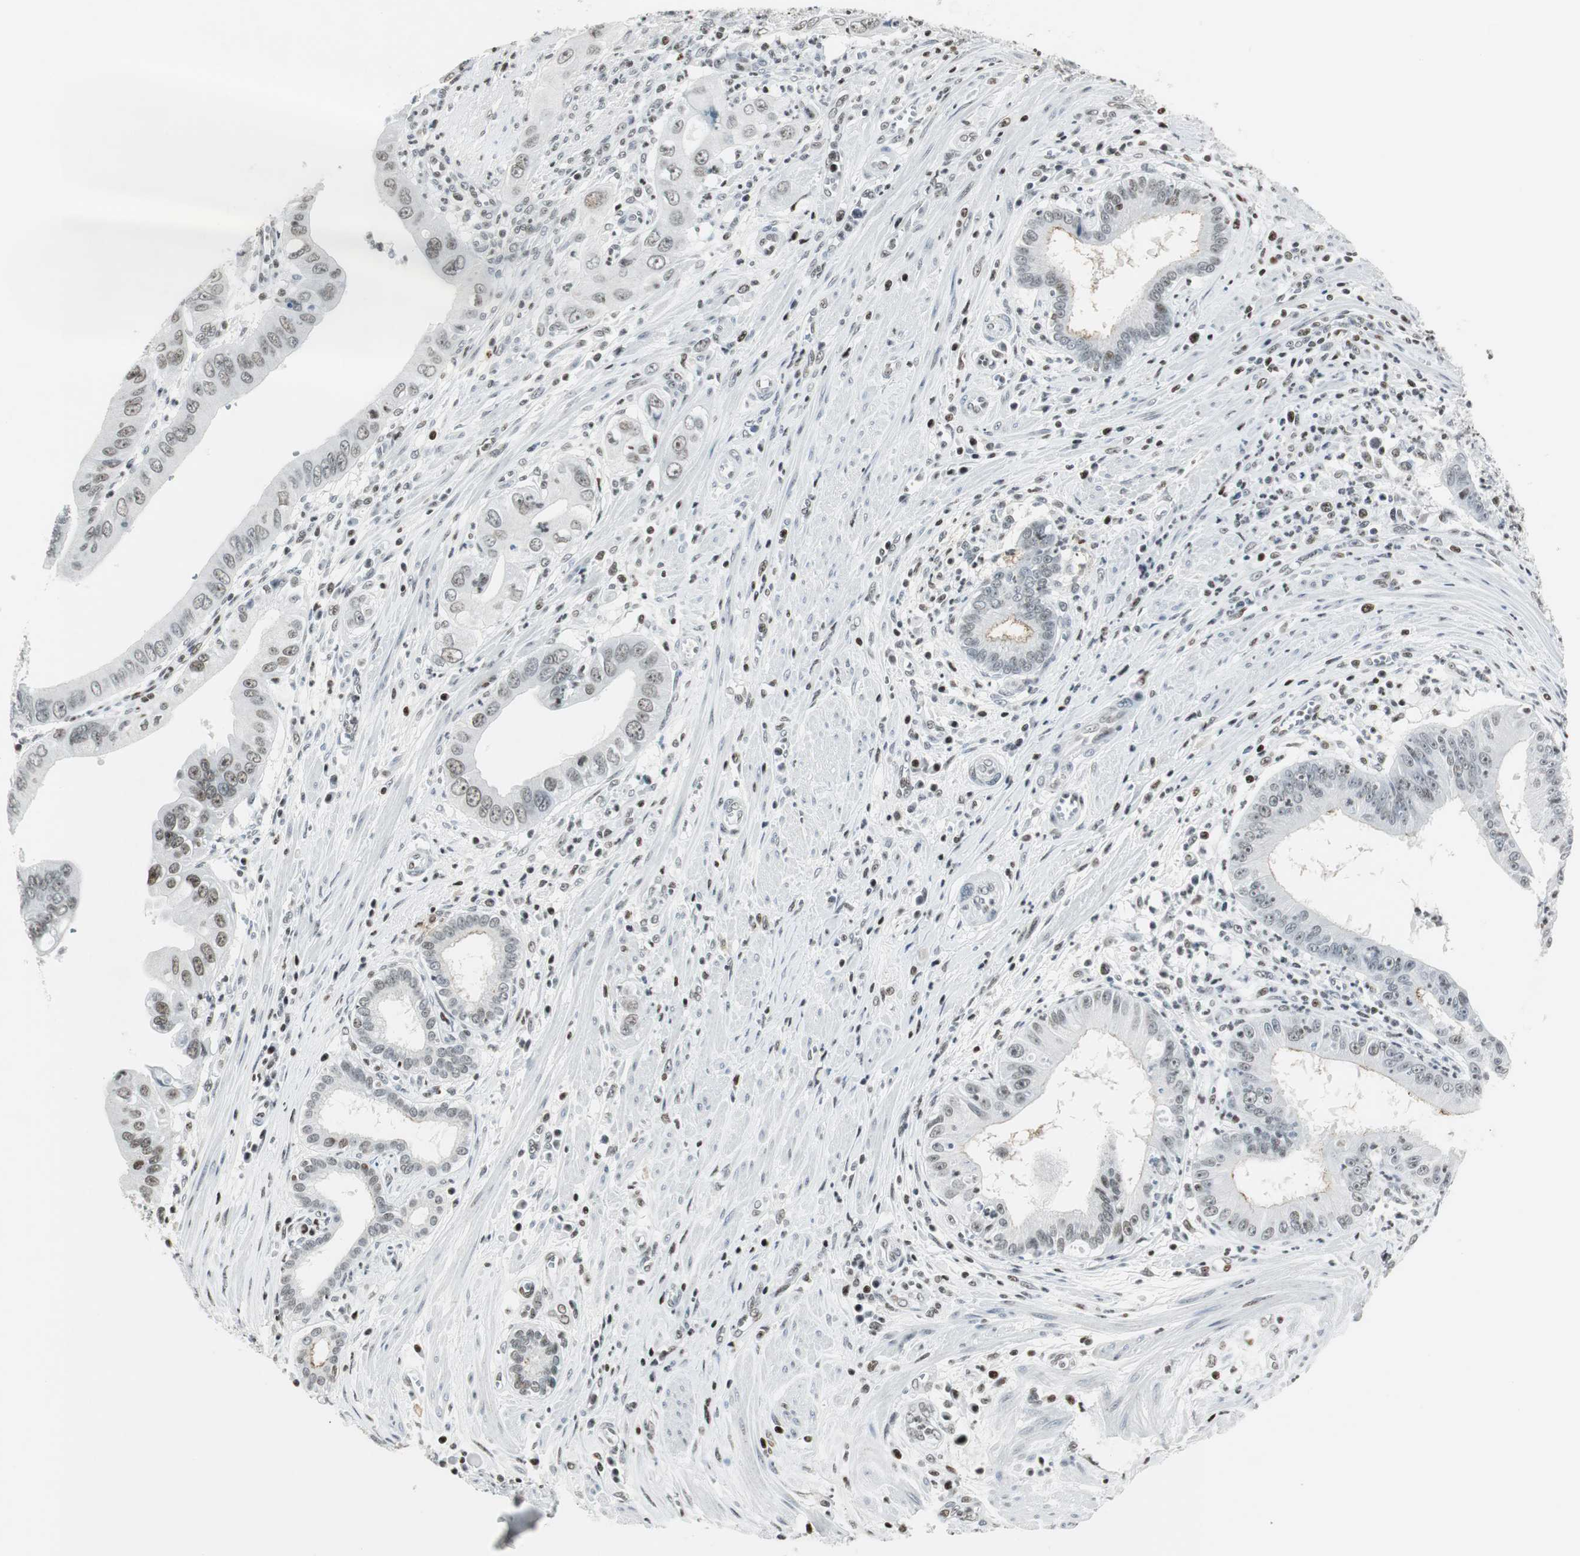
{"staining": {"intensity": "weak", "quantity": "<25%", "location": "nuclear"}, "tissue": "pancreatic cancer", "cell_type": "Tumor cells", "image_type": "cancer", "snomed": [{"axis": "morphology", "description": "Normal tissue, NOS"}, {"axis": "topography", "description": "Lymph node"}], "caption": "A high-resolution histopathology image shows immunohistochemistry staining of pancreatic cancer, which shows no significant positivity in tumor cells.", "gene": "RBBP4", "patient": {"sex": "male", "age": 50}}